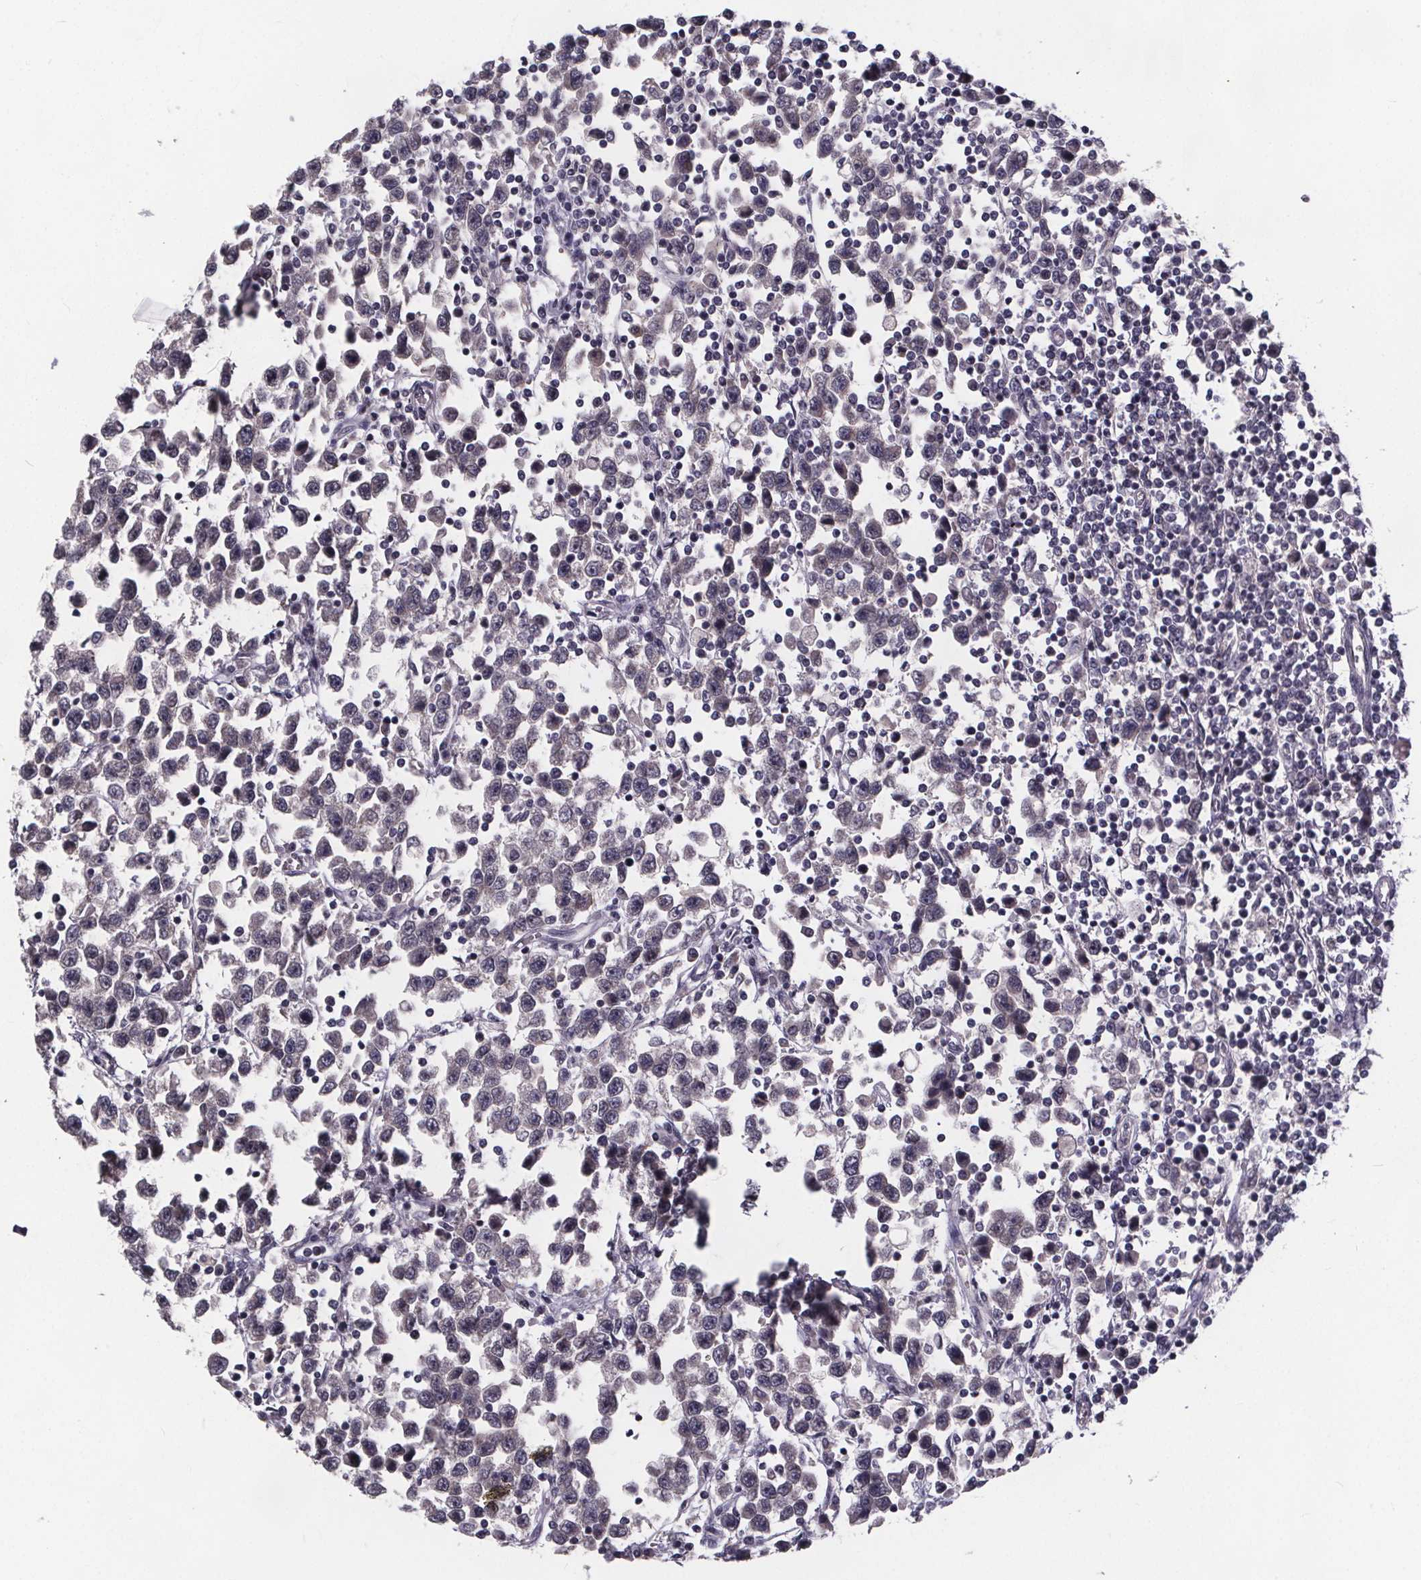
{"staining": {"intensity": "negative", "quantity": "none", "location": "none"}, "tissue": "testis cancer", "cell_type": "Tumor cells", "image_type": "cancer", "snomed": [{"axis": "morphology", "description": "Seminoma, NOS"}, {"axis": "topography", "description": "Testis"}], "caption": "The immunohistochemistry micrograph has no significant expression in tumor cells of seminoma (testis) tissue.", "gene": "FAM181B", "patient": {"sex": "male", "age": 34}}